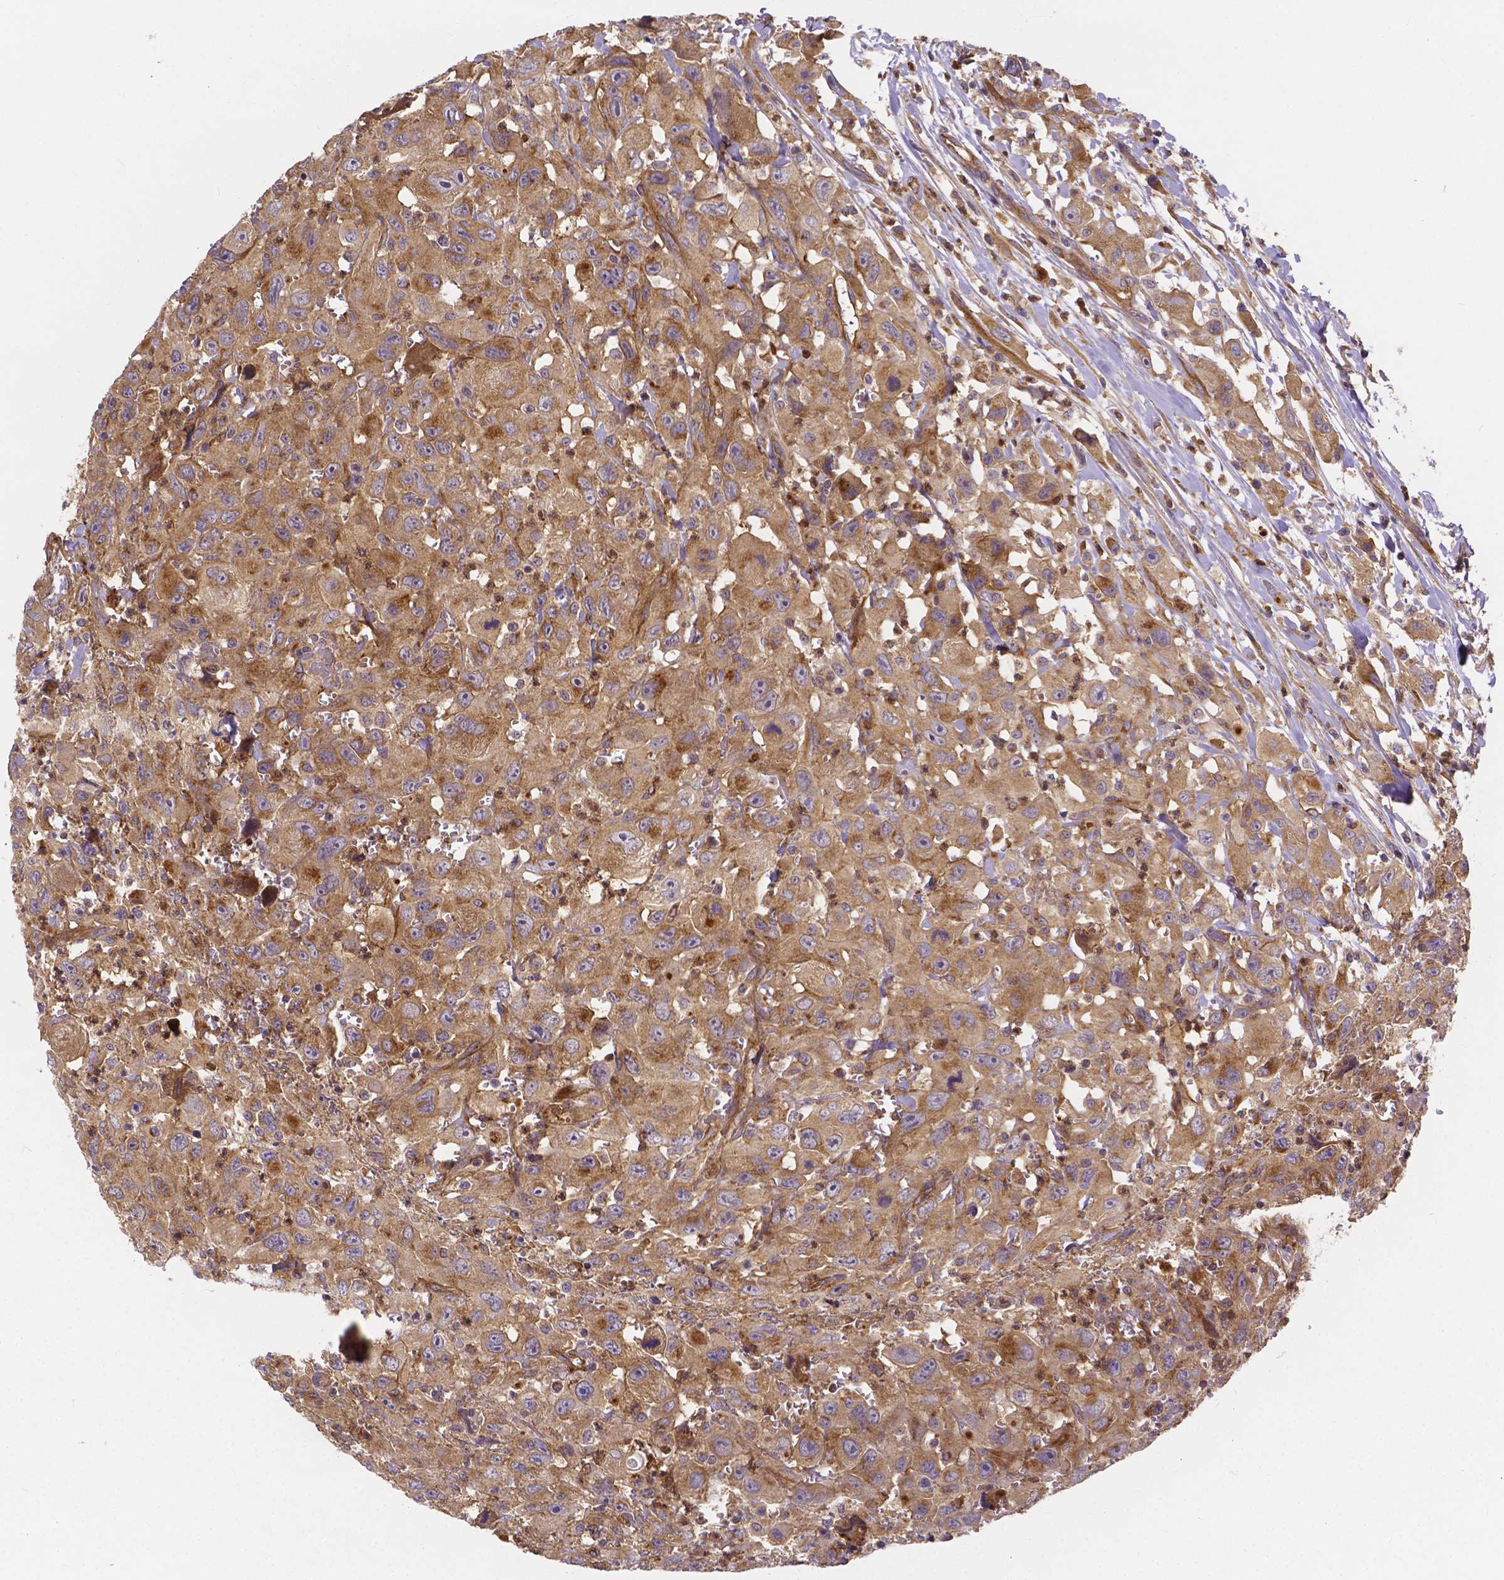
{"staining": {"intensity": "moderate", "quantity": ">75%", "location": "cytoplasmic/membranous"}, "tissue": "head and neck cancer", "cell_type": "Tumor cells", "image_type": "cancer", "snomed": [{"axis": "morphology", "description": "Squamous cell carcinoma, NOS"}, {"axis": "morphology", "description": "Squamous cell carcinoma, metastatic, NOS"}, {"axis": "topography", "description": "Oral tissue"}, {"axis": "topography", "description": "Head-Neck"}], "caption": "DAB immunohistochemical staining of head and neck metastatic squamous cell carcinoma displays moderate cytoplasmic/membranous protein expression in about >75% of tumor cells. (Stains: DAB in brown, nuclei in blue, Microscopy: brightfield microscopy at high magnification).", "gene": "CLINT1", "patient": {"sex": "female", "age": 85}}